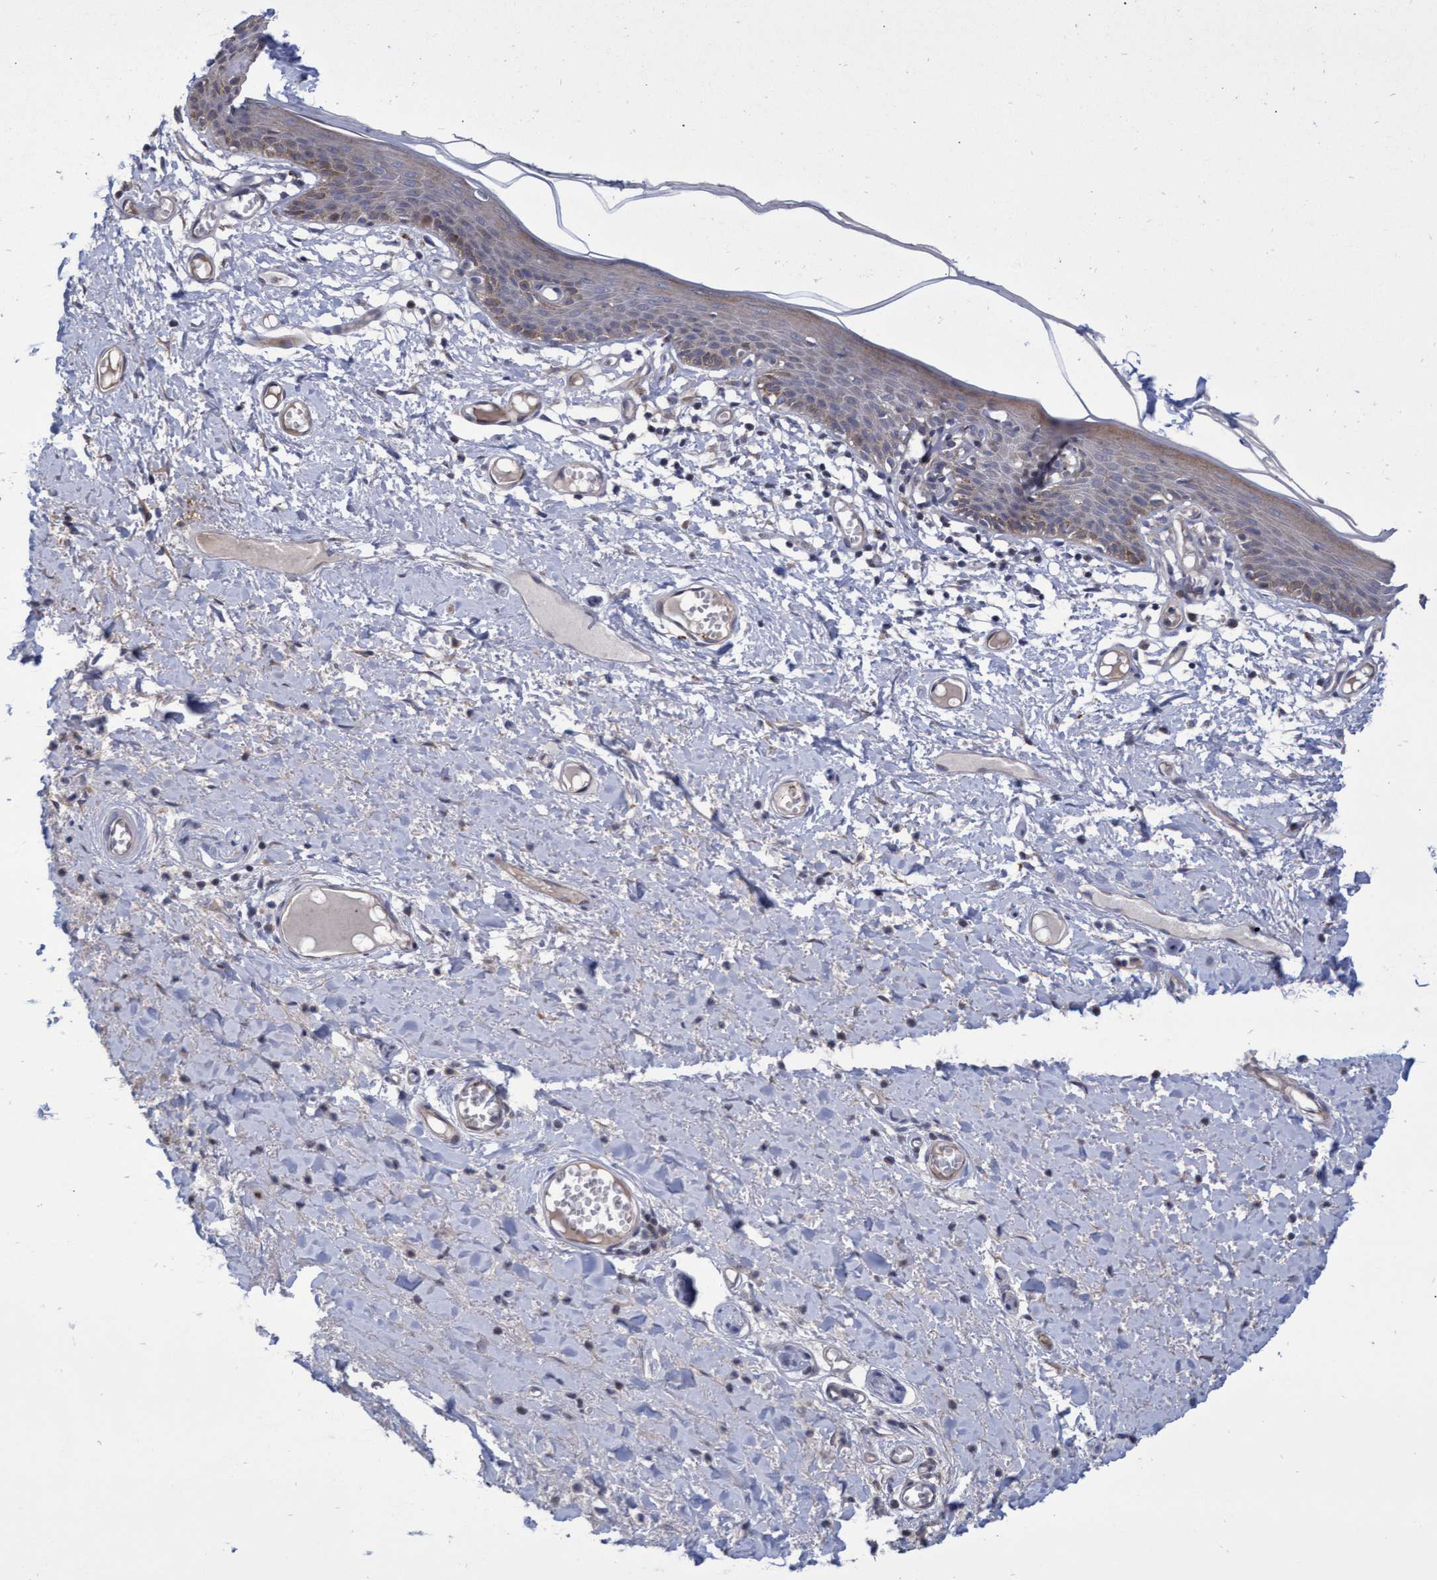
{"staining": {"intensity": "moderate", "quantity": "<25%", "location": "cytoplasmic/membranous"}, "tissue": "skin", "cell_type": "Epidermal cells", "image_type": "normal", "snomed": [{"axis": "morphology", "description": "Normal tissue, NOS"}, {"axis": "topography", "description": "Vulva"}], "caption": "Immunohistochemistry (DAB (3,3'-diaminobenzidine)) staining of unremarkable human skin demonstrates moderate cytoplasmic/membranous protein expression in about <25% of epidermal cells.", "gene": "ABCF2", "patient": {"sex": "female", "age": 54}}